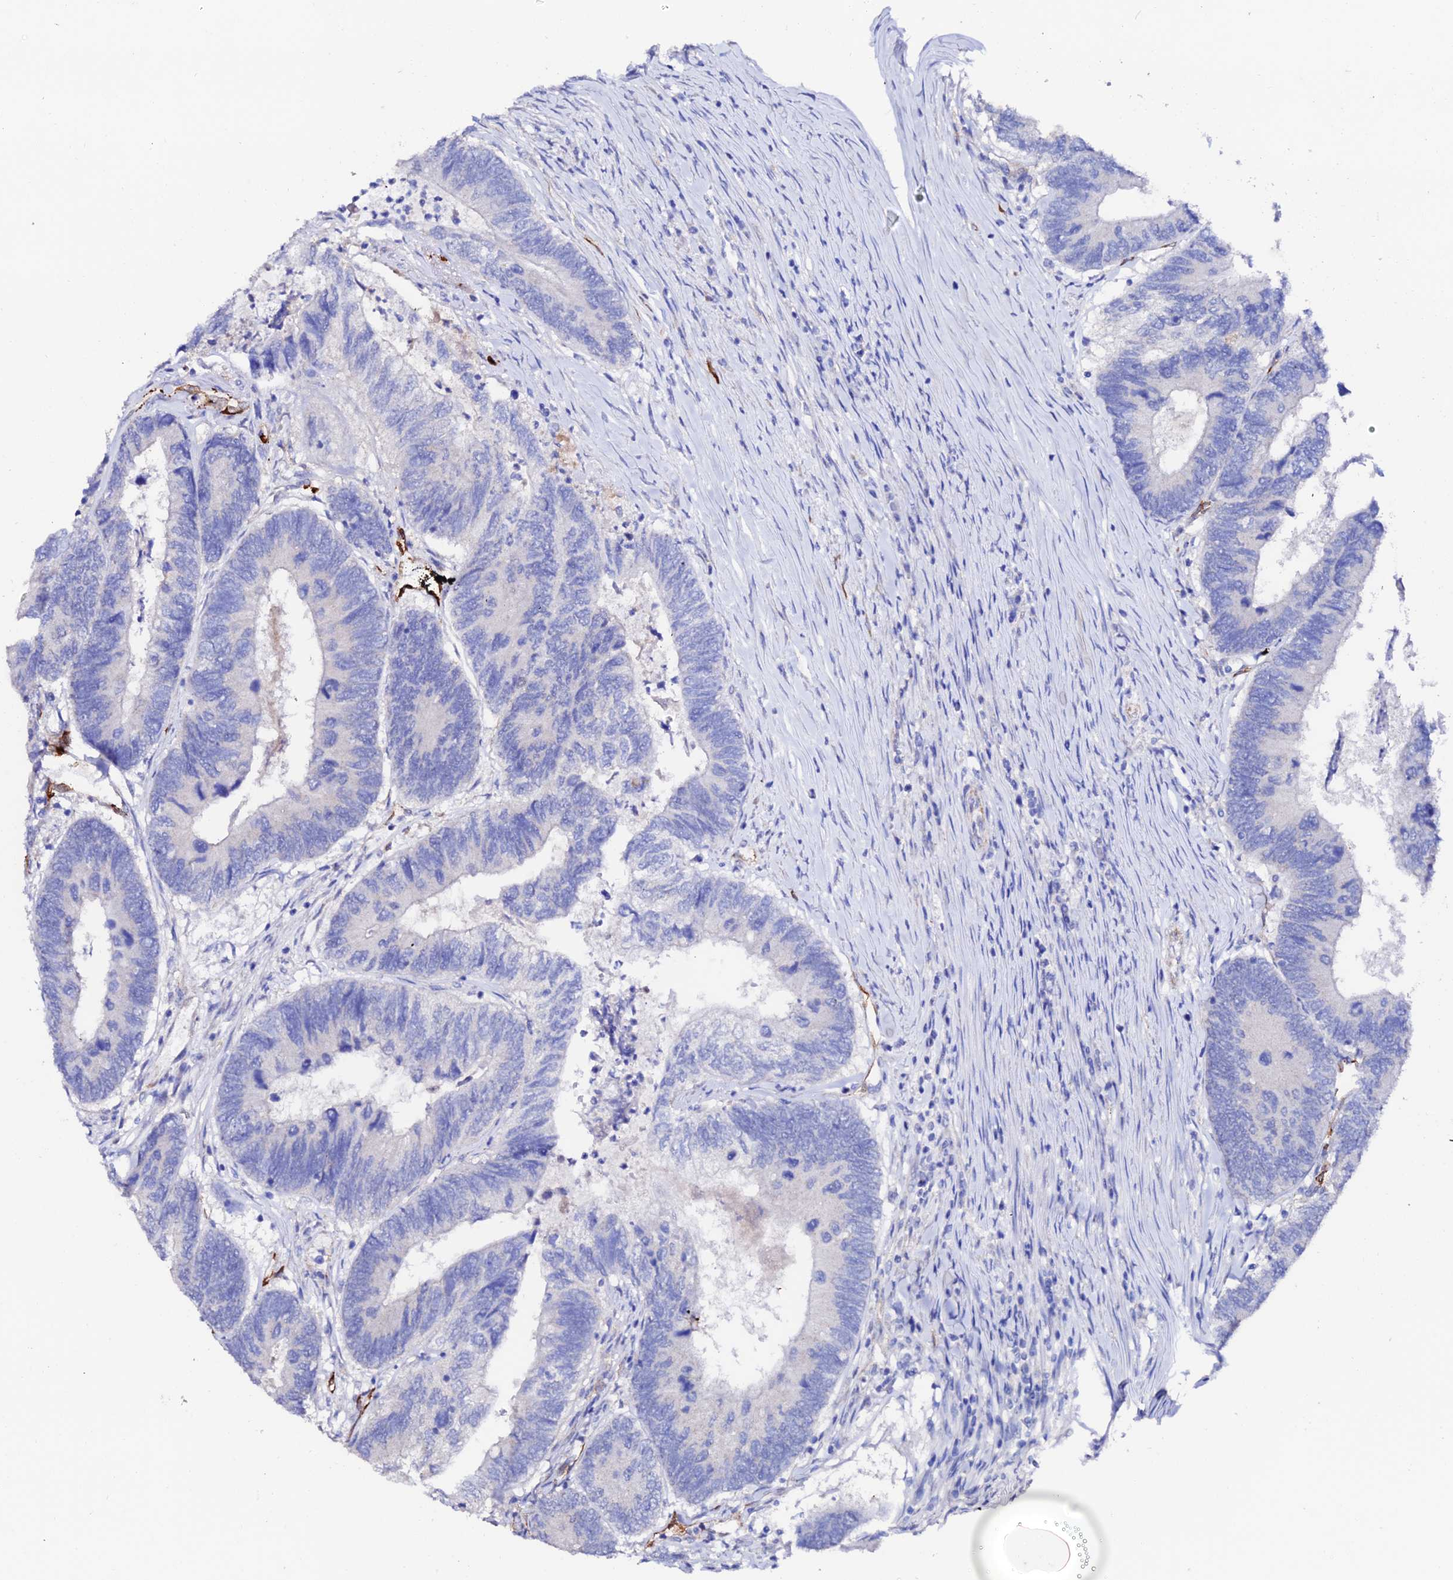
{"staining": {"intensity": "negative", "quantity": "none", "location": "none"}, "tissue": "colorectal cancer", "cell_type": "Tumor cells", "image_type": "cancer", "snomed": [{"axis": "morphology", "description": "Adenocarcinoma, NOS"}, {"axis": "topography", "description": "Colon"}], "caption": "The histopathology image exhibits no staining of tumor cells in adenocarcinoma (colorectal). (DAB immunohistochemistry with hematoxylin counter stain).", "gene": "ESM1", "patient": {"sex": "female", "age": 67}}